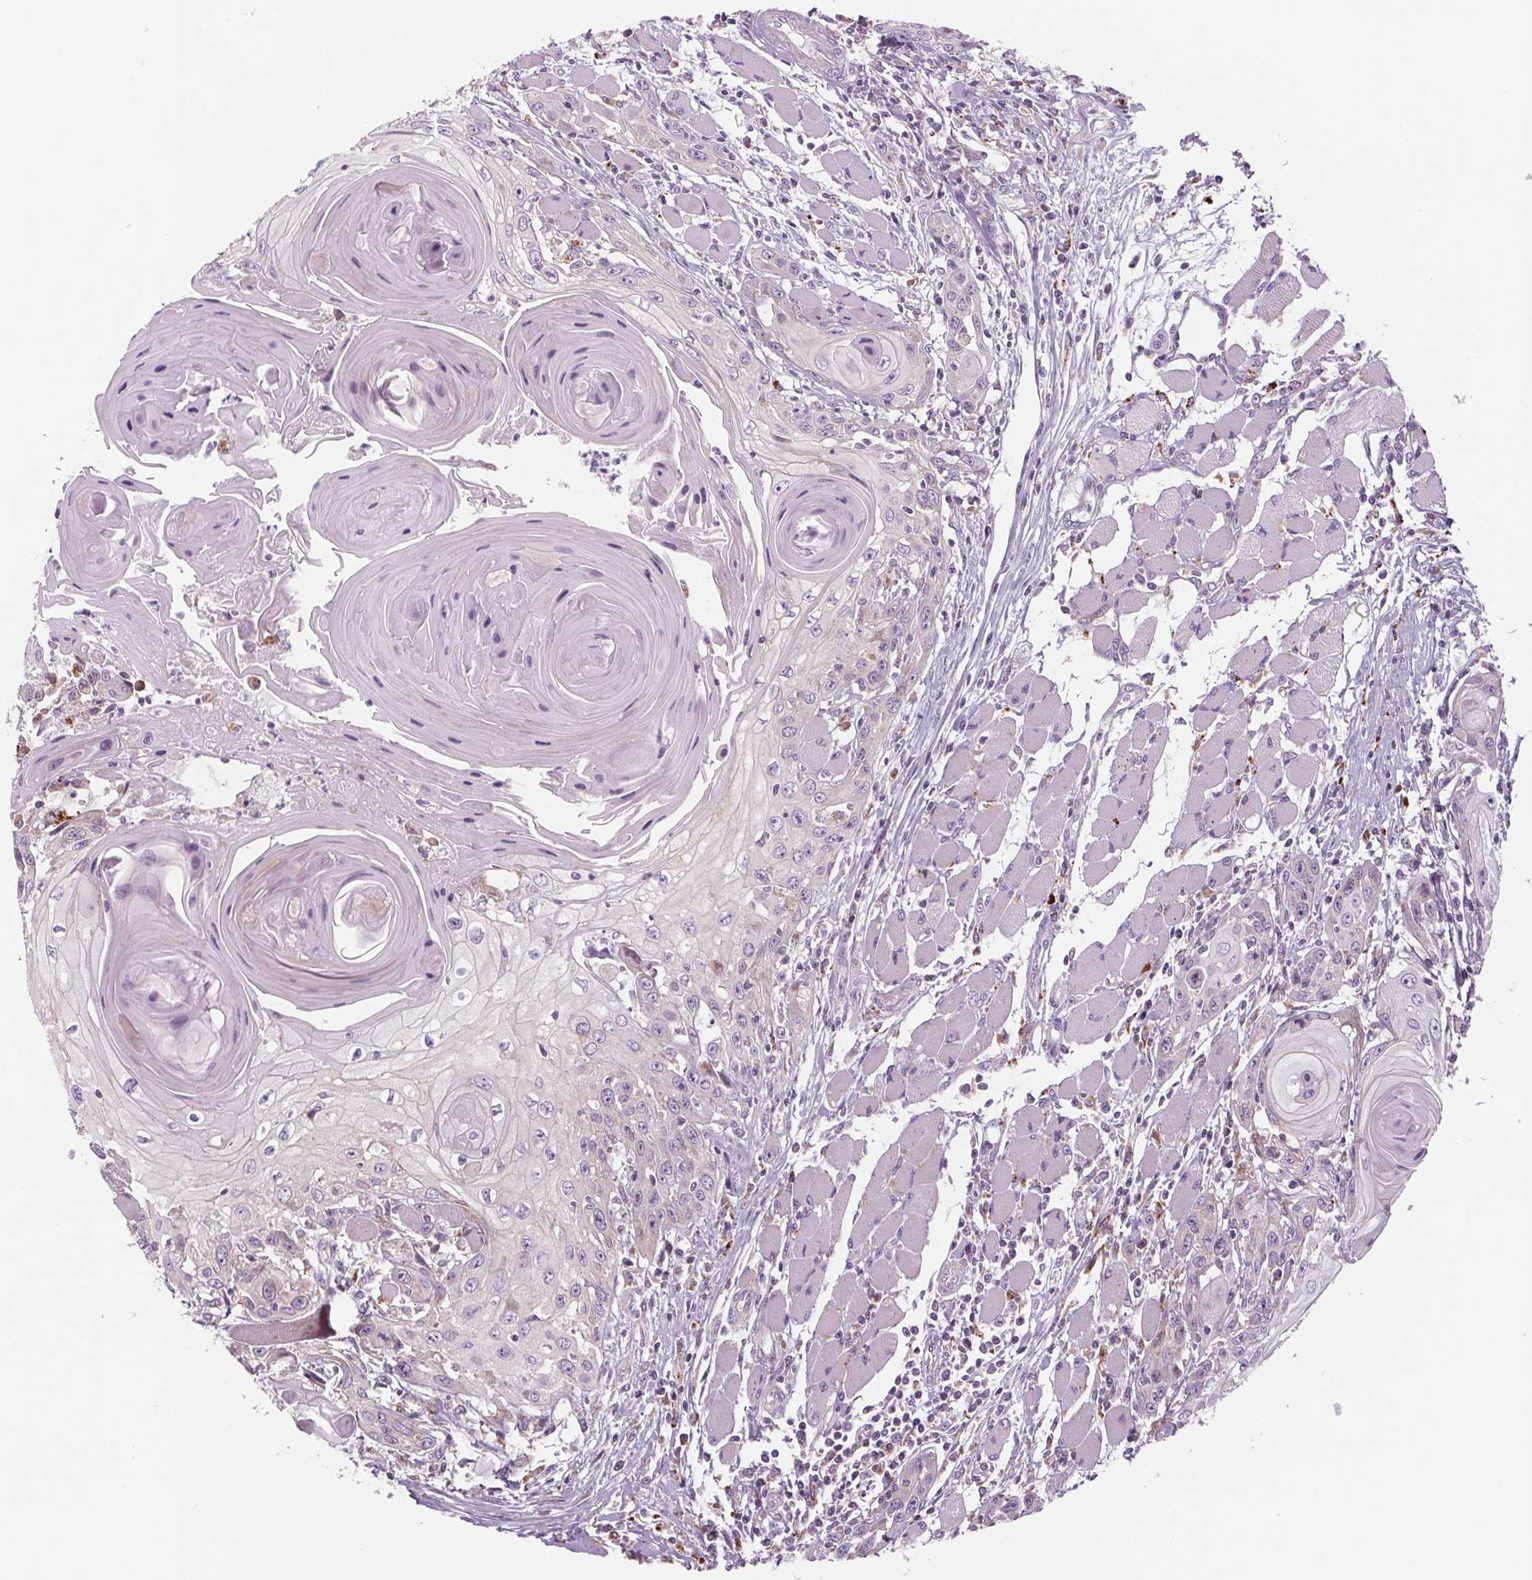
{"staining": {"intensity": "negative", "quantity": "none", "location": "none"}, "tissue": "head and neck cancer", "cell_type": "Tumor cells", "image_type": "cancer", "snomed": [{"axis": "morphology", "description": "Squamous cell carcinoma, NOS"}, {"axis": "topography", "description": "Head-Neck"}], "caption": "Human head and neck cancer stained for a protein using immunohistochemistry (IHC) displays no expression in tumor cells.", "gene": "SAMD5", "patient": {"sex": "female", "age": 80}}